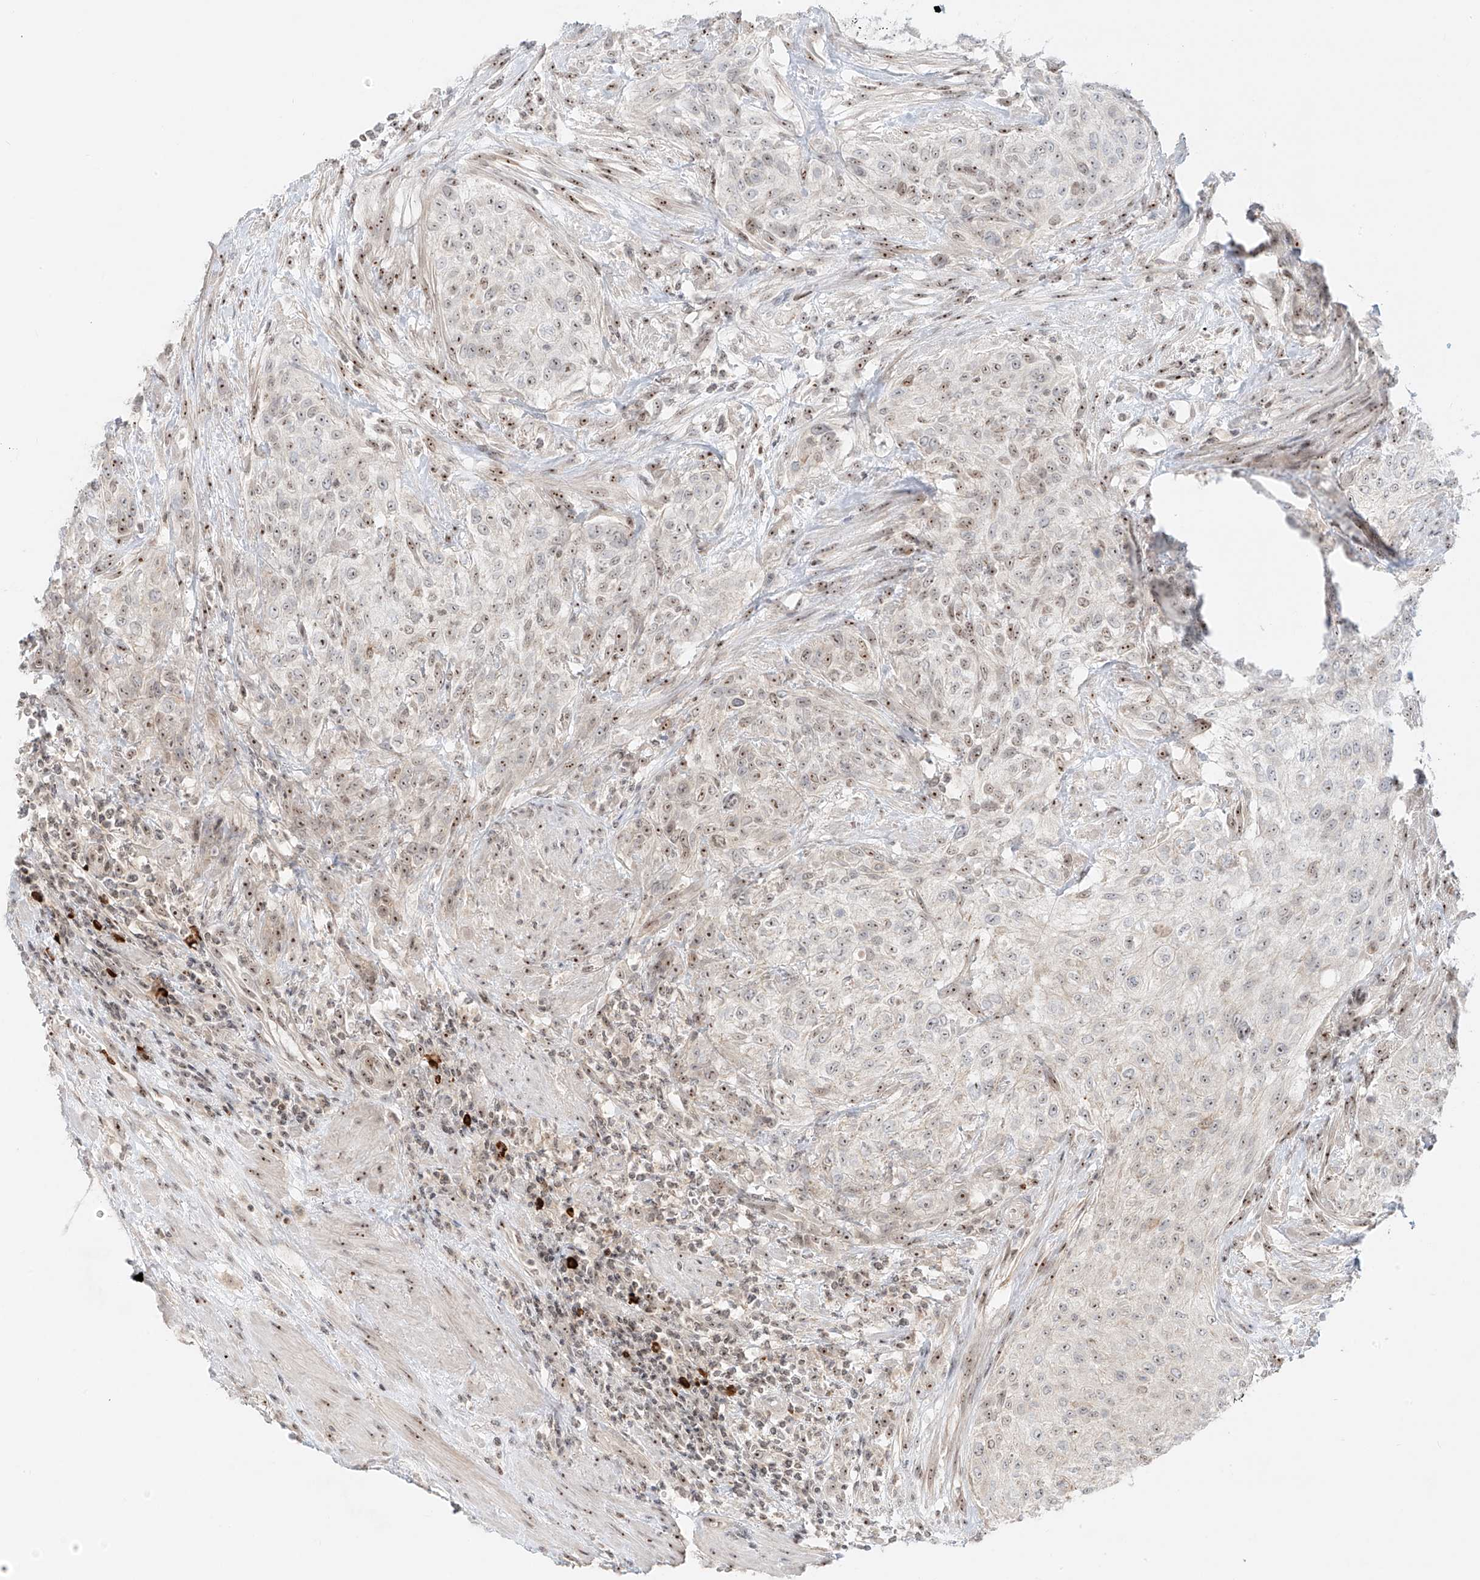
{"staining": {"intensity": "weak", "quantity": "<25%", "location": "cytoplasmic/membranous,nuclear"}, "tissue": "urothelial cancer", "cell_type": "Tumor cells", "image_type": "cancer", "snomed": [{"axis": "morphology", "description": "Urothelial carcinoma, High grade"}, {"axis": "topography", "description": "Urinary bladder"}], "caption": "Tumor cells are negative for brown protein staining in urothelial cancer.", "gene": "ZNF512", "patient": {"sex": "male", "age": 35}}